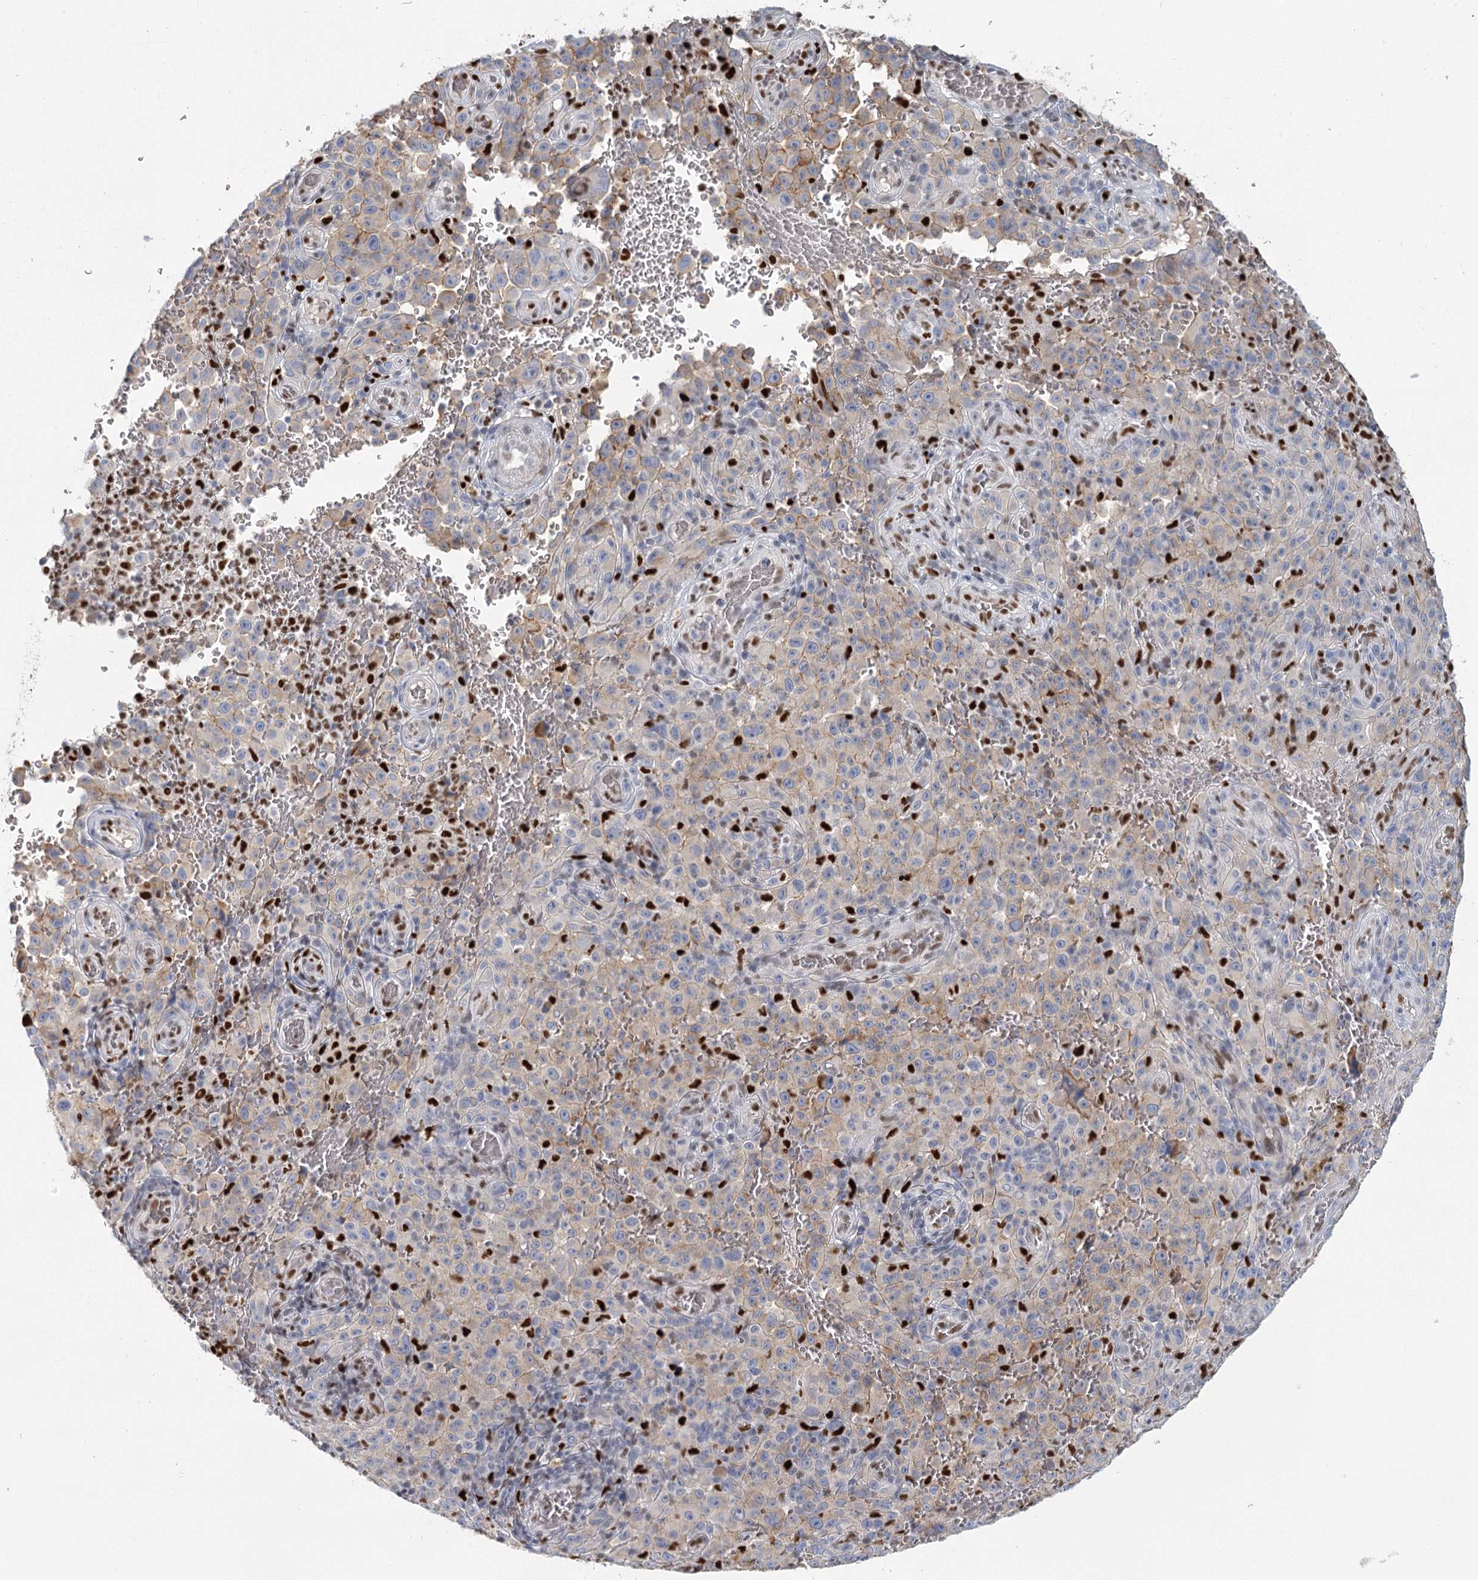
{"staining": {"intensity": "negative", "quantity": "none", "location": "none"}, "tissue": "melanoma", "cell_type": "Tumor cells", "image_type": "cancer", "snomed": [{"axis": "morphology", "description": "Malignant melanoma, NOS"}, {"axis": "topography", "description": "Skin"}], "caption": "The micrograph exhibits no staining of tumor cells in melanoma.", "gene": "IGSF3", "patient": {"sex": "female", "age": 82}}